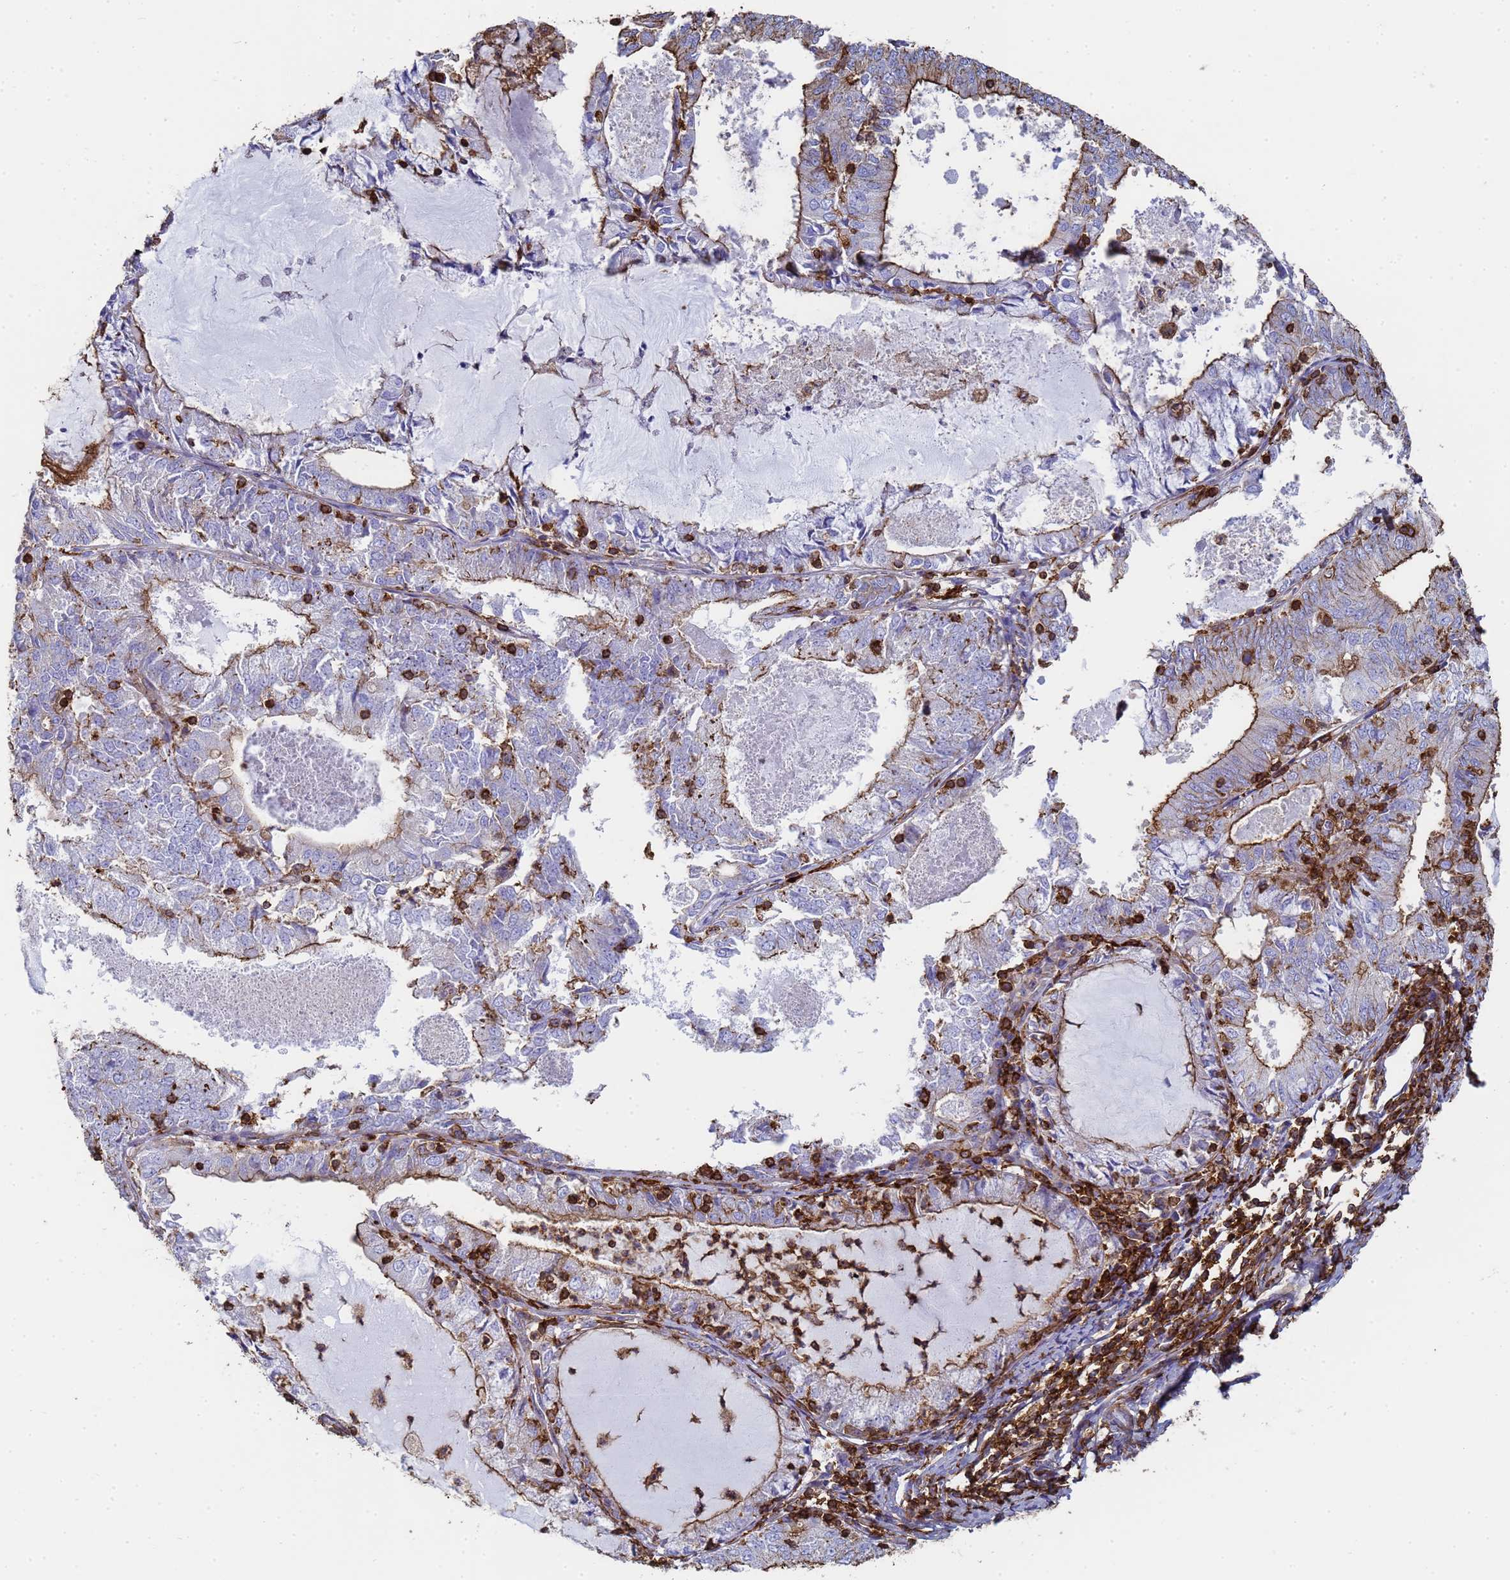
{"staining": {"intensity": "strong", "quantity": "25%-75%", "location": "cytoplasmic/membranous"}, "tissue": "endometrial cancer", "cell_type": "Tumor cells", "image_type": "cancer", "snomed": [{"axis": "morphology", "description": "Adenocarcinoma, NOS"}, {"axis": "topography", "description": "Endometrium"}], "caption": "A brown stain shows strong cytoplasmic/membranous staining of a protein in human adenocarcinoma (endometrial) tumor cells.", "gene": "ACTB", "patient": {"sex": "female", "age": 57}}